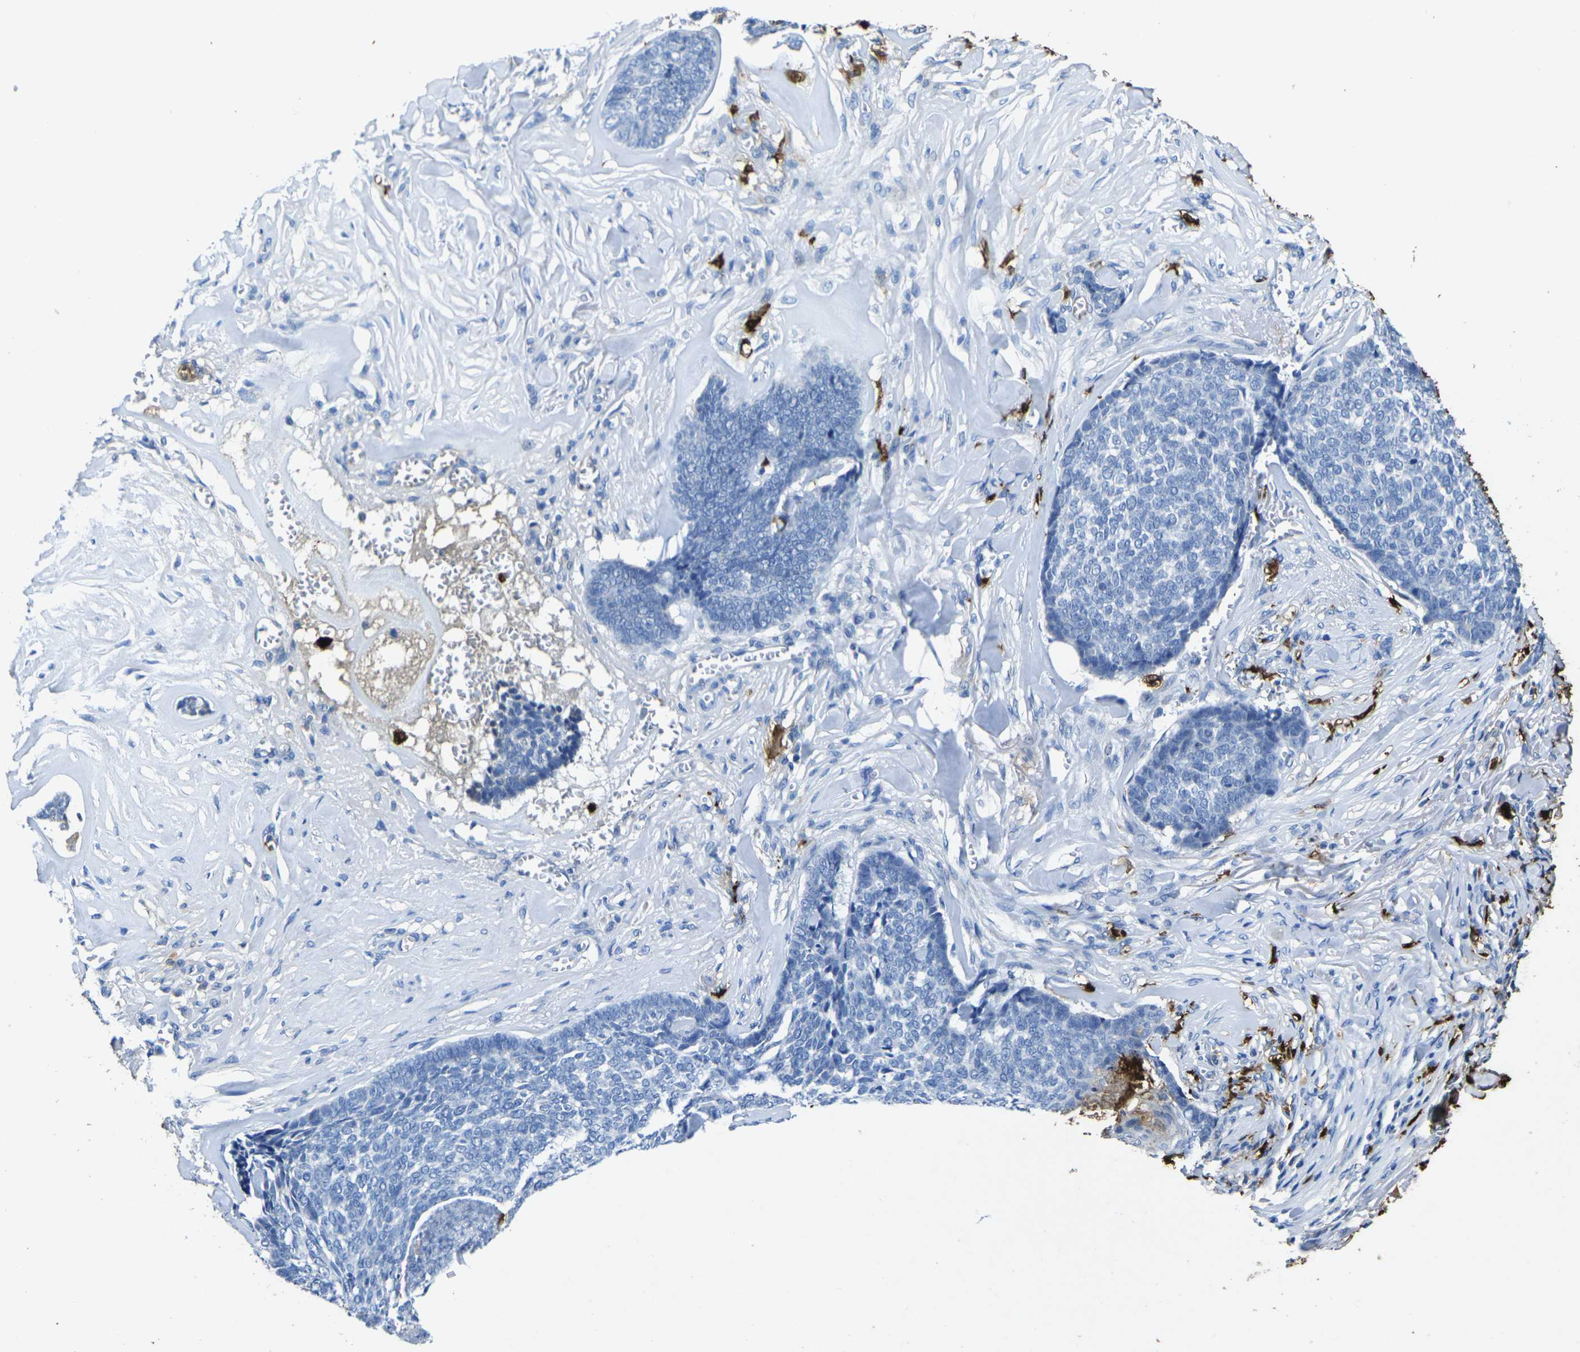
{"staining": {"intensity": "negative", "quantity": "none", "location": "none"}, "tissue": "skin cancer", "cell_type": "Tumor cells", "image_type": "cancer", "snomed": [{"axis": "morphology", "description": "Basal cell carcinoma"}, {"axis": "topography", "description": "Skin"}], "caption": "An IHC photomicrograph of basal cell carcinoma (skin) is shown. There is no staining in tumor cells of basal cell carcinoma (skin).", "gene": "S100A9", "patient": {"sex": "male", "age": 84}}